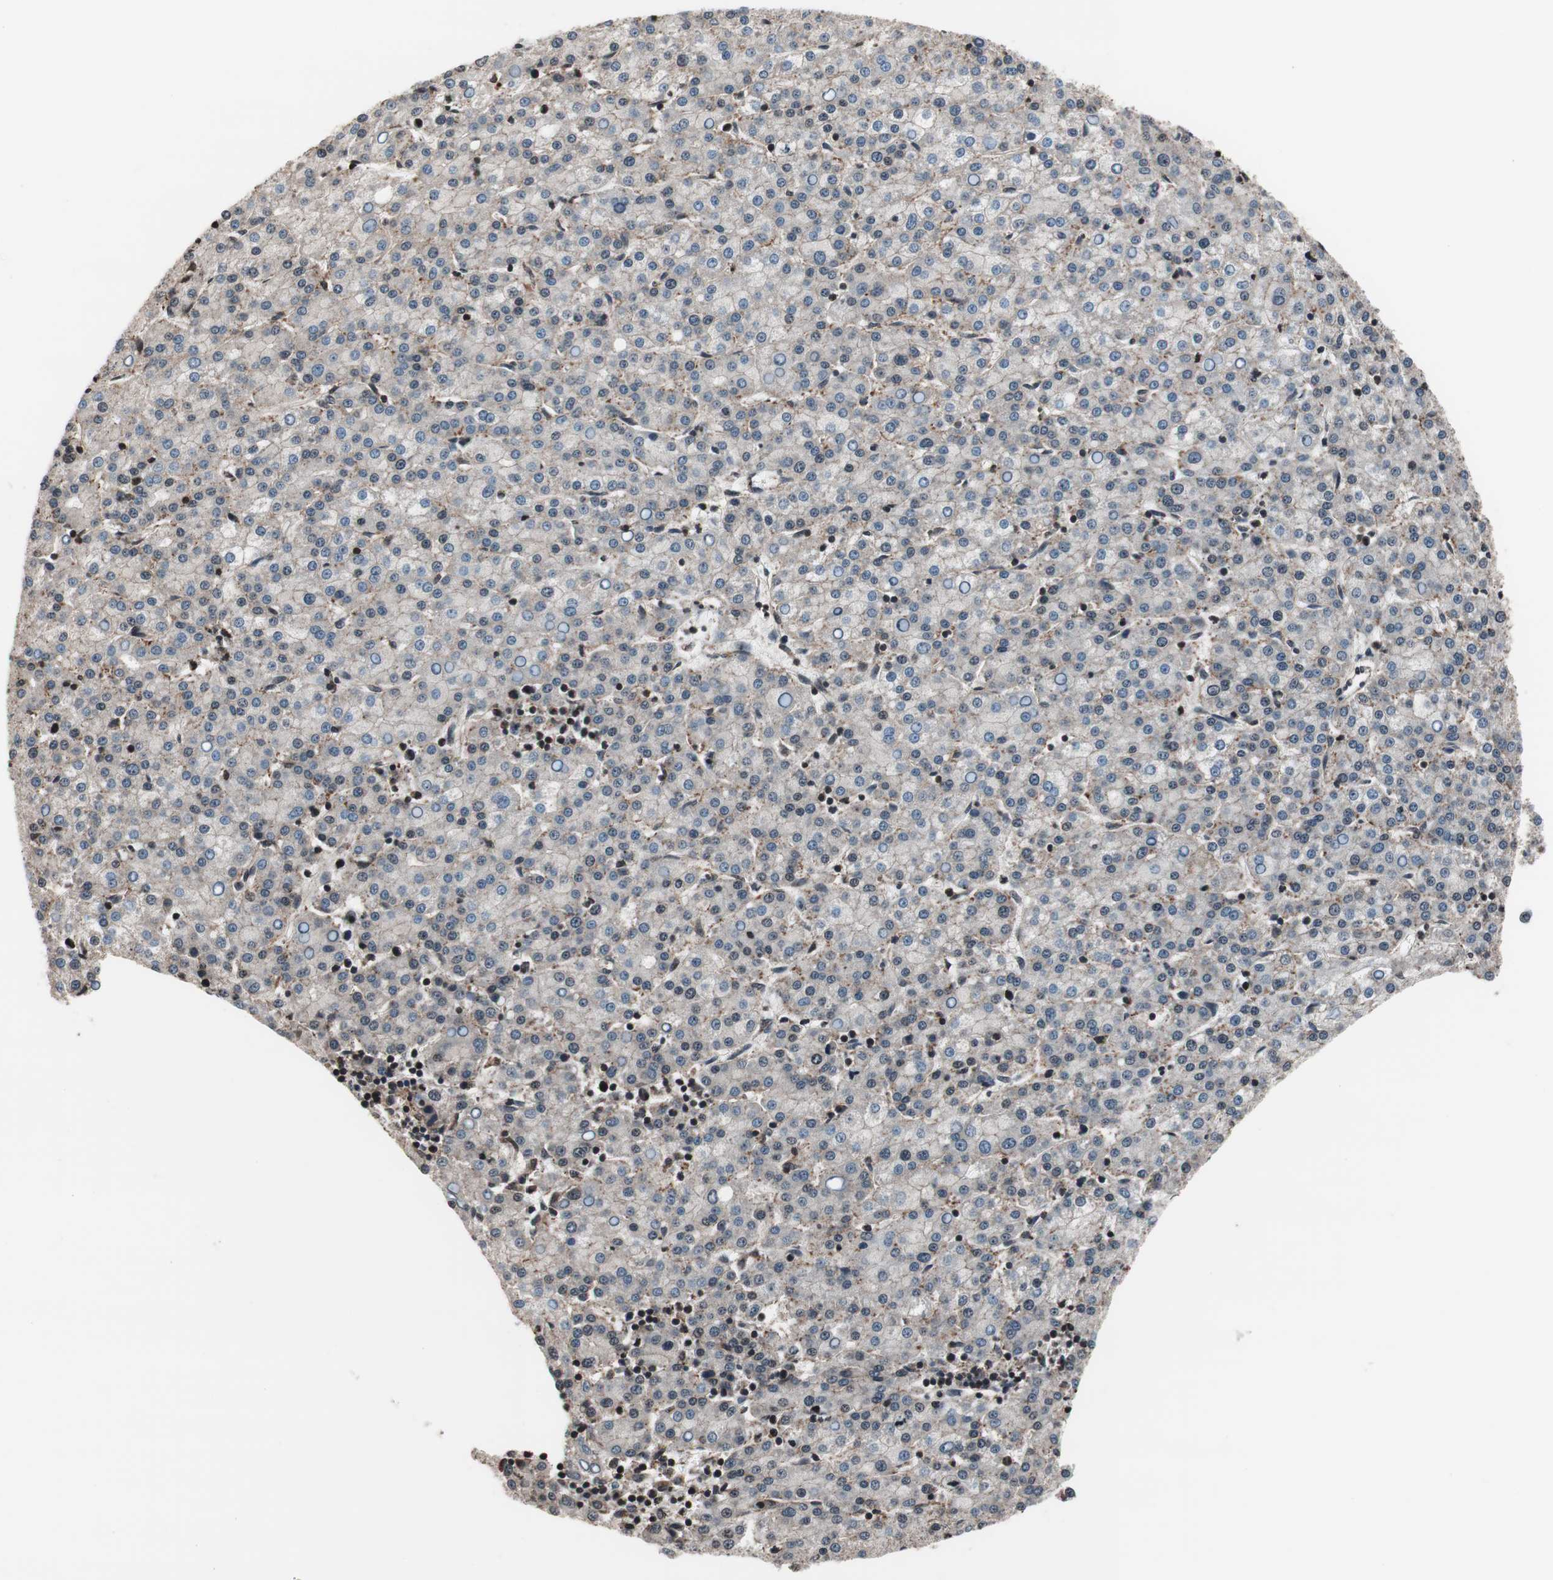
{"staining": {"intensity": "negative", "quantity": "none", "location": "none"}, "tissue": "liver cancer", "cell_type": "Tumor cells", "image_type": "cancer", "snomed": [{"axis": "morphology", "description": "Carcinoma, Hepatocellular, NOS"}, {"axis": "topography", "description": "Liver"}], "caption": "Immunohistochemical staining of hepatocellular carcinoma (liver) shows no significant expression in tumor cells. (DAB (3,3'-diaminobenzidine) immunohistochemistry, high magnification).", "gene": "RFC1", "patient": {"sex": "female", "age": 58}}